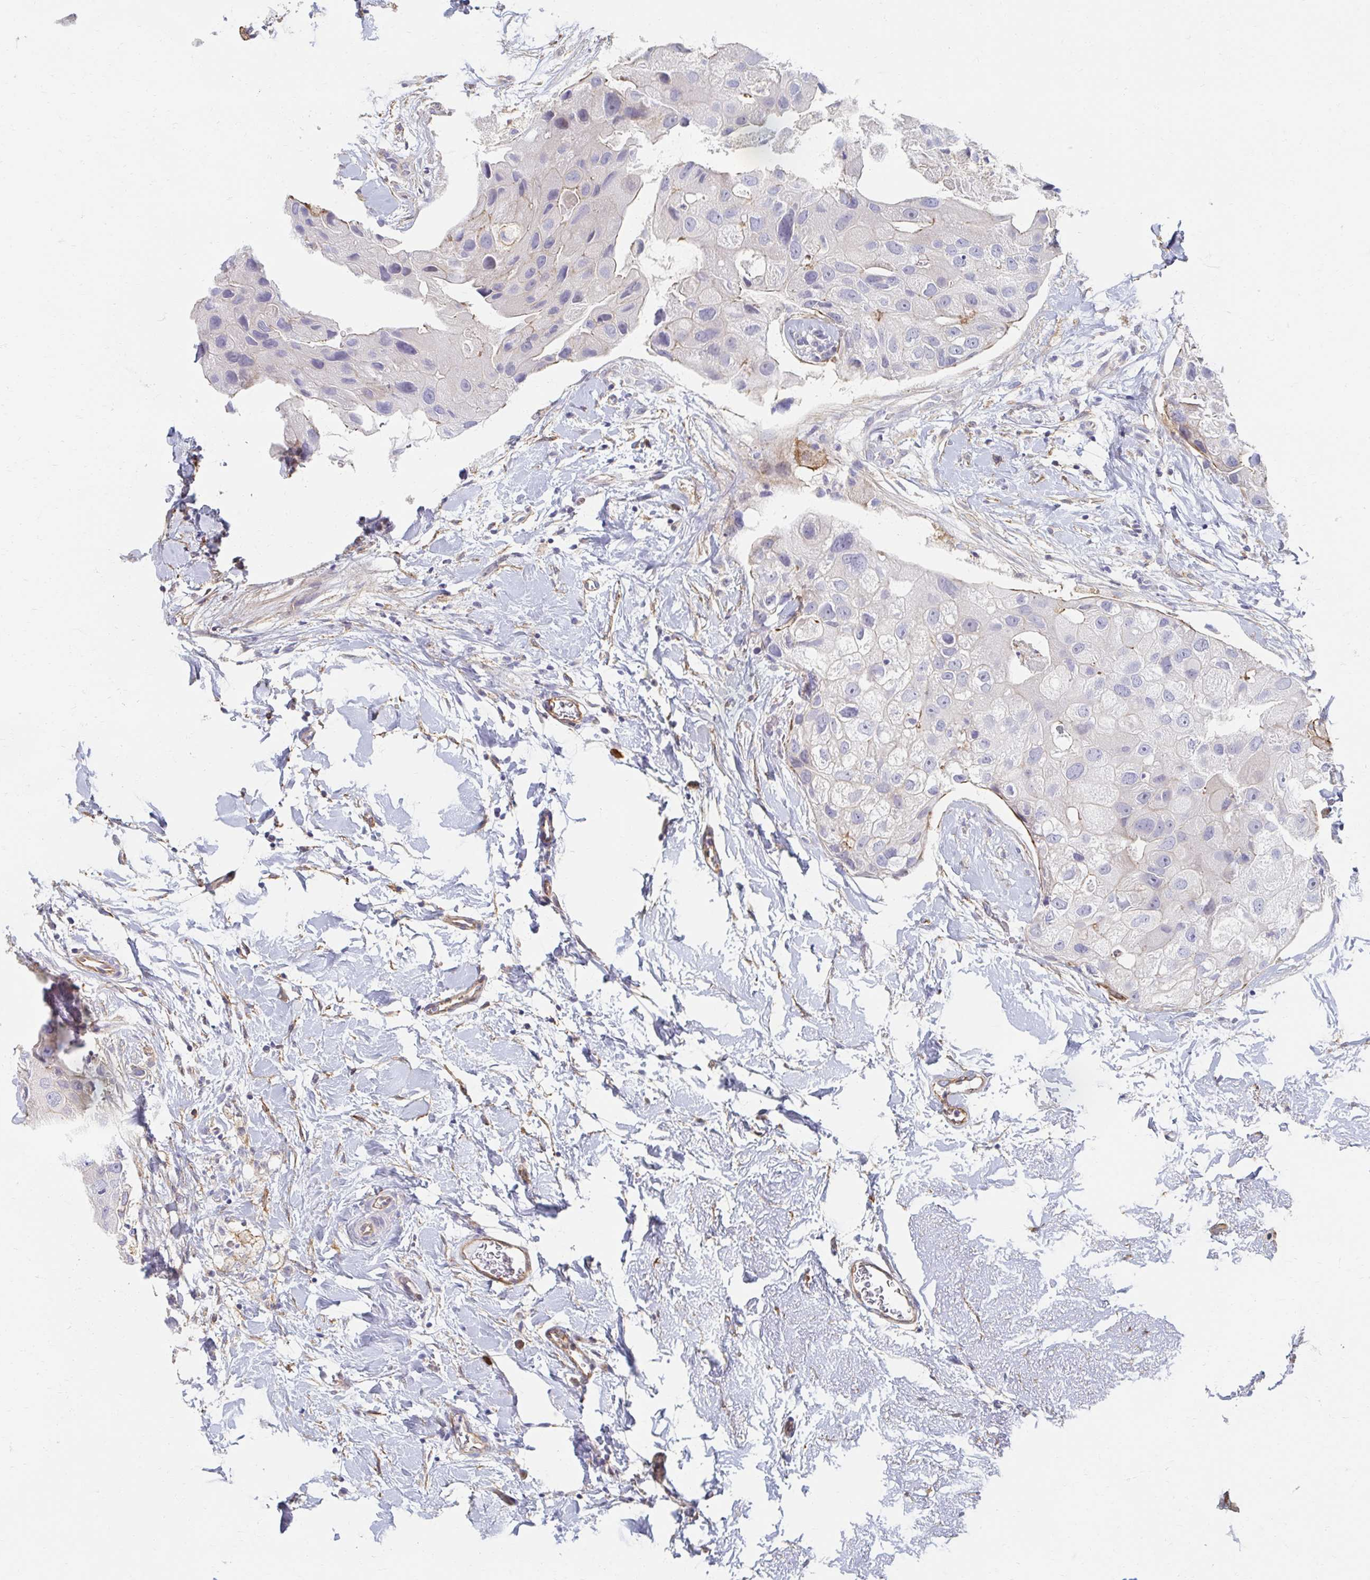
{"staining": {"intensity": "negative", "quantity": "none", "location": "none"}, "tissue": "breast cancer", "cell_type": "Tumor cells", "image_type": "cancer", "snomed": [{"axis": "morphology", "description": "Duct carcinoma"}, {"axis": "topography", "description": "Breast"}], "caption": "Immunohistochemistry of breast cancer (infiltrating ductal carcinoma) displays no staining in tumor cells. The staining is performed using DAB (3,3'-diaminobenzidine) brown chromogen with nuclei counter-stained in using hematoxylin.", "gene": "MYLK2", "patient": {"sex": "female", "age": 43}}